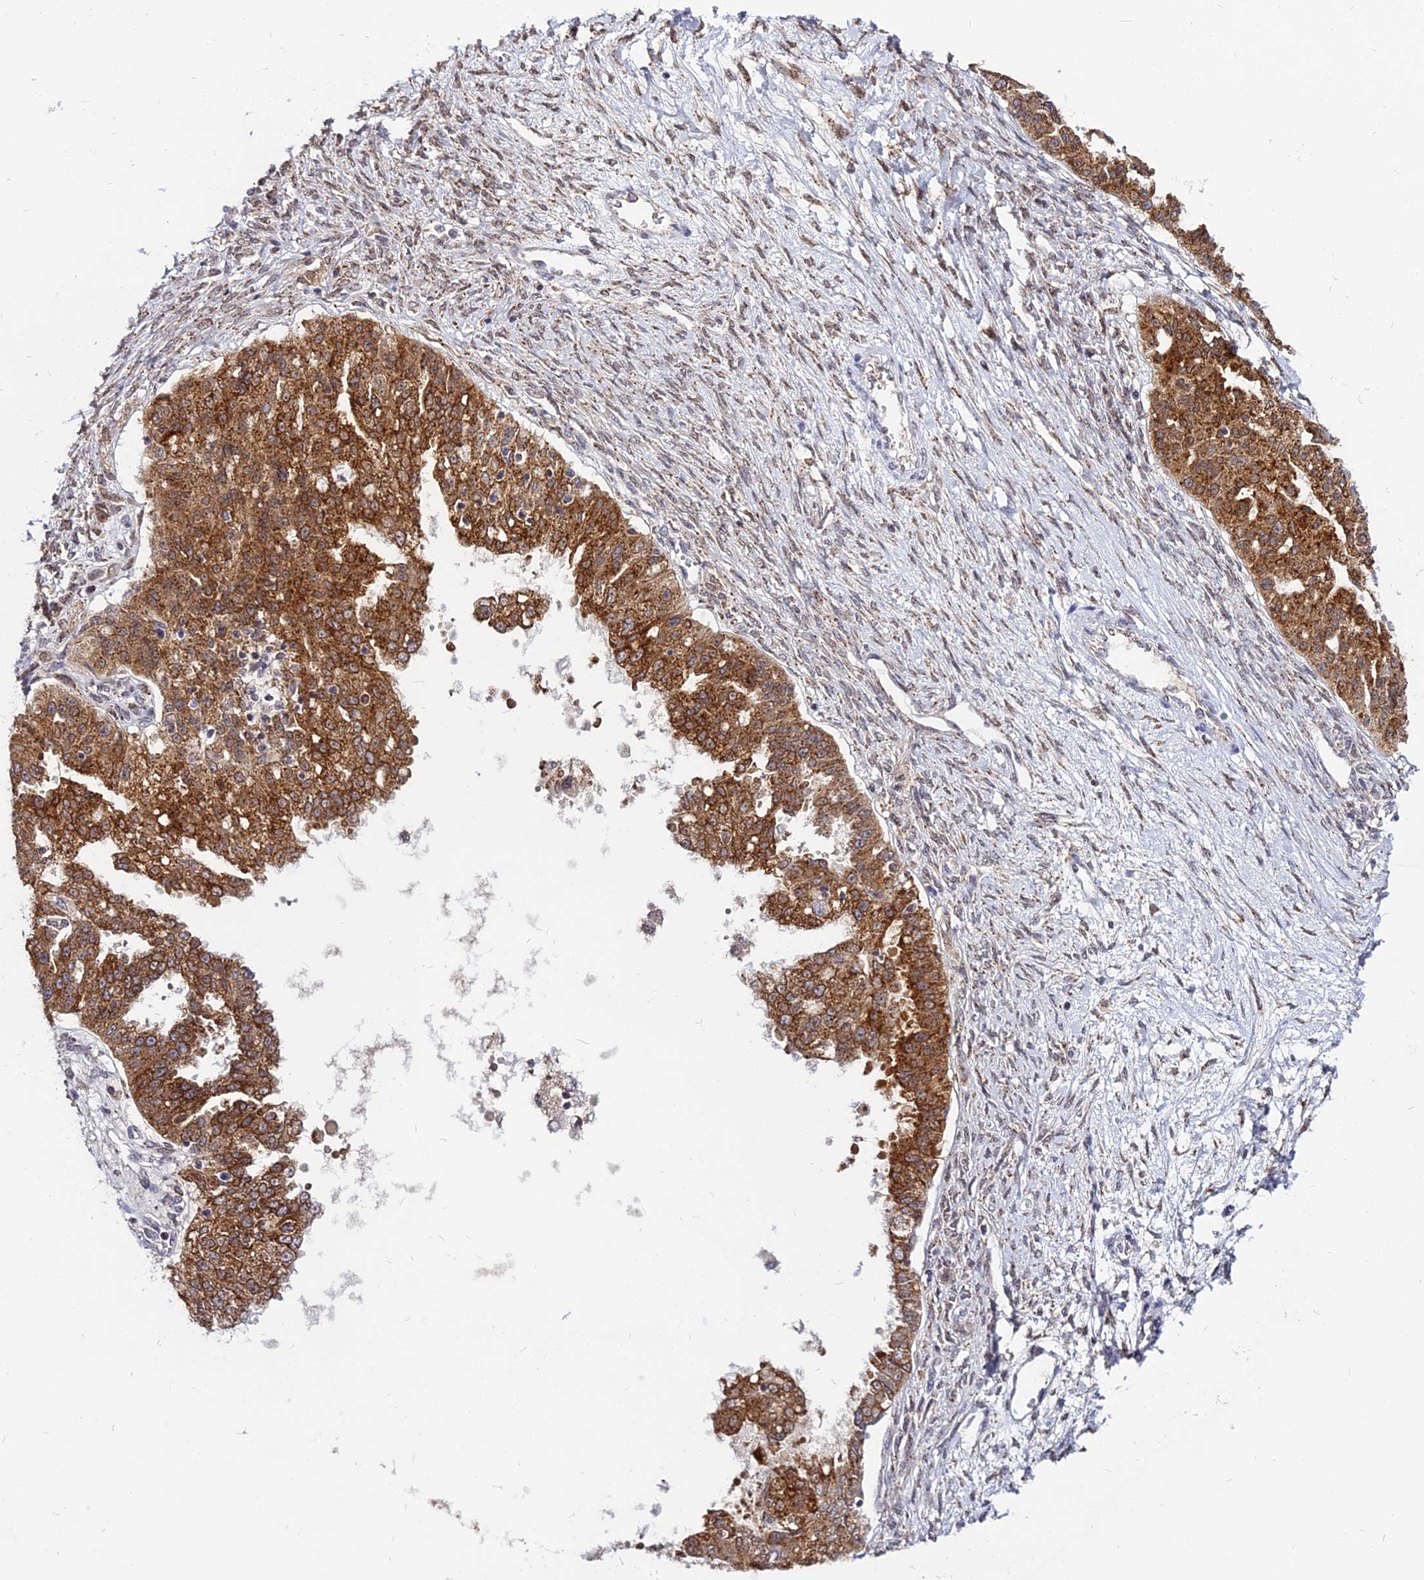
{"staining": {"intensity": "strong", "quantity": ">75%", "location": "cytoplasmic/membranous"}, "tissue": "ovarian cancer", "cell_type": "Tumor cells", "image_type": "cancer", "snomed": [{"axis": "morphology", "description": "Cystadenocarcinoma, serous, NOS"}, {"axis": "topography", "description": "Ovary"}], "caption": "Serous cystadenocarcinoma (ovarian) stained for a protein (brown) exhibits strong cytoplasmic/membranous positive staining in about >75% of tumor cells.", "gene": "RNF121", "patient": {"sex": "female", "age": 58}}